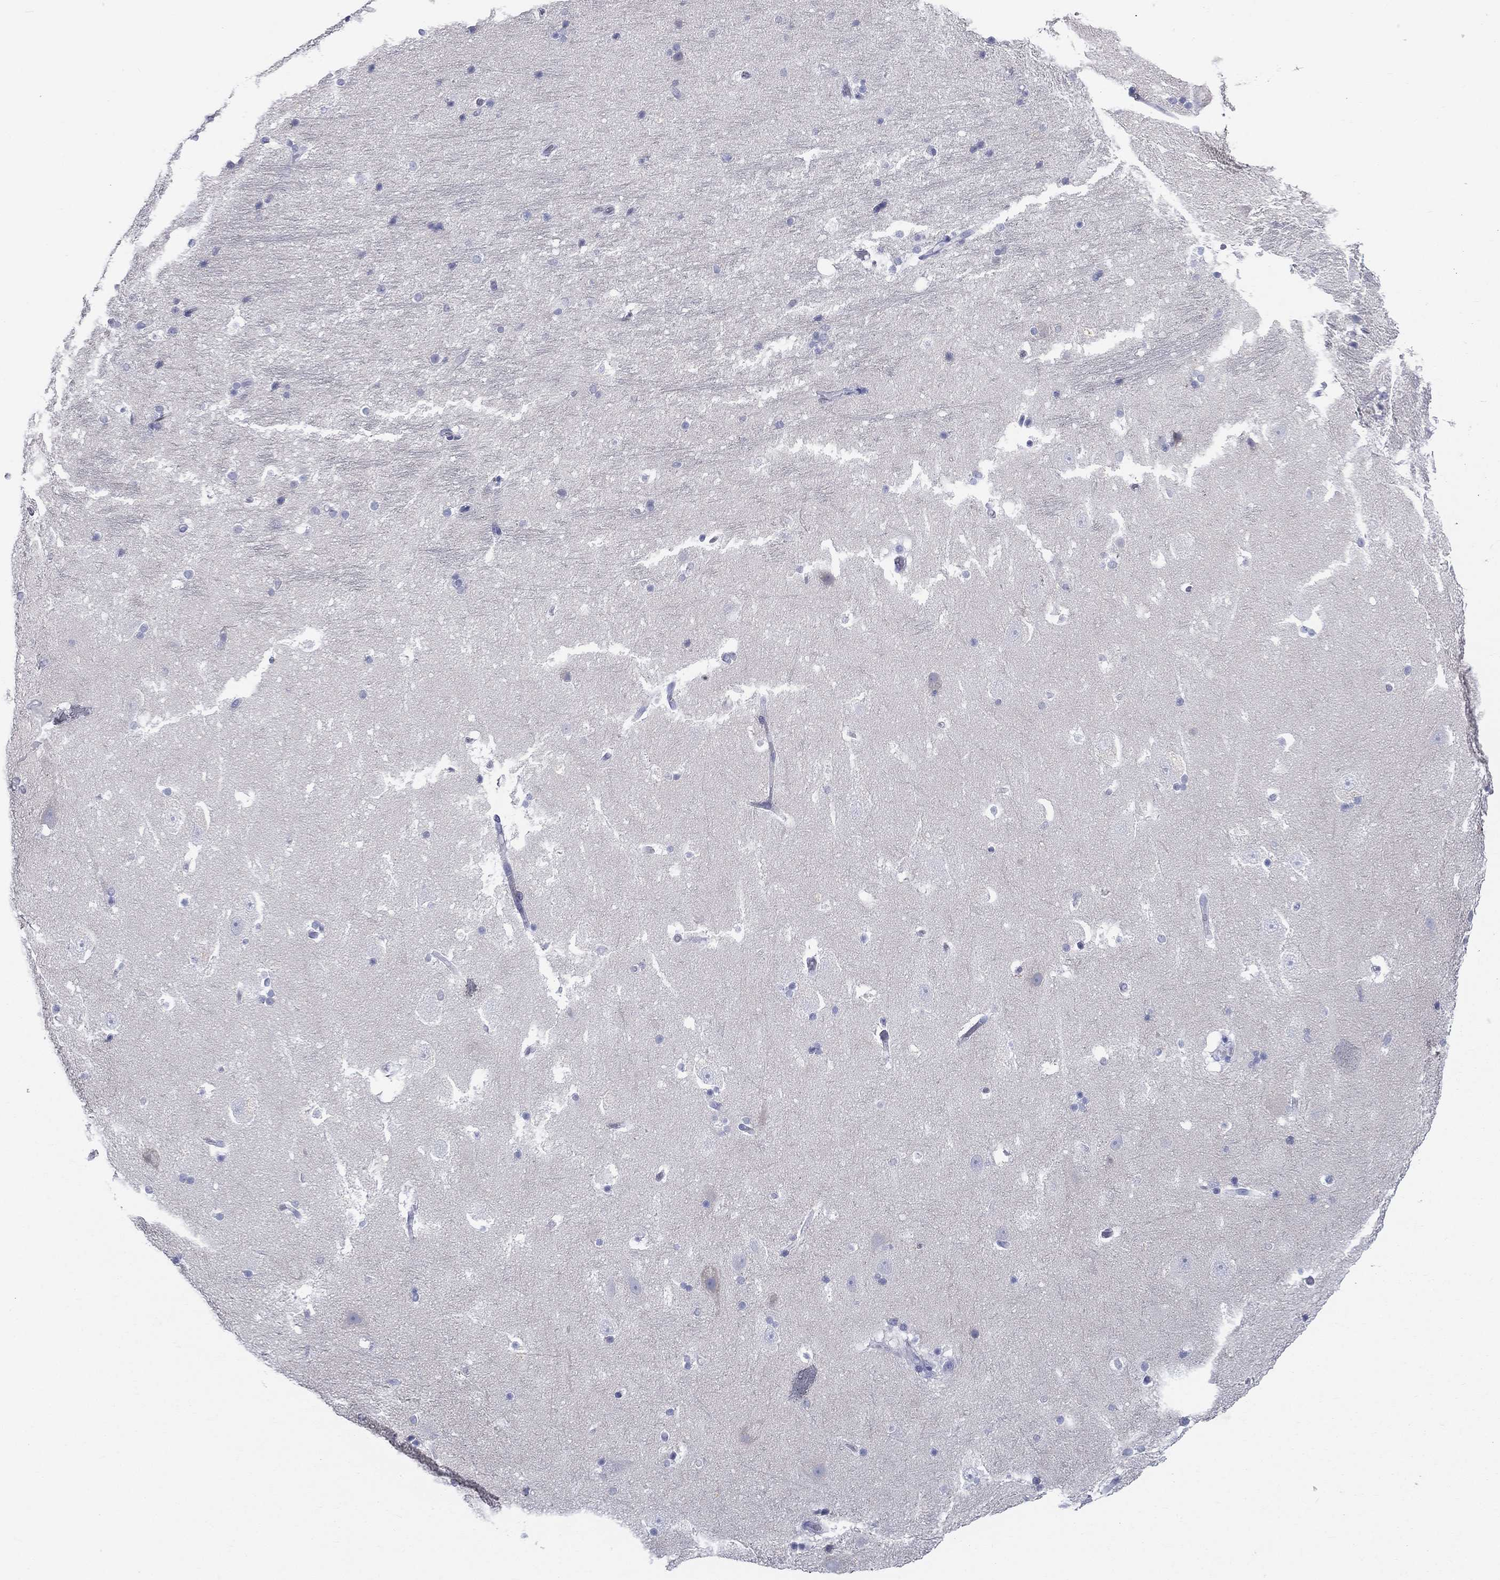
{"staining": {"intensity": "negative", "quantity": "none", "location": "none"}, "tissue": "hippocampus", "cell_type": "Glial cells", "image_type": "normal", "snomed": [{"axis": "morphology", "description": "Normal tissue, NOS"}, {"axis": "topography", "description": "Hippocampus"}], "caption": "Human hippocampus stained for a protein using immunohistochemistry (IHC) shows no expression in glial cells.", "gene": "MLN", "patient": {"sex": "male", "age": 51}}